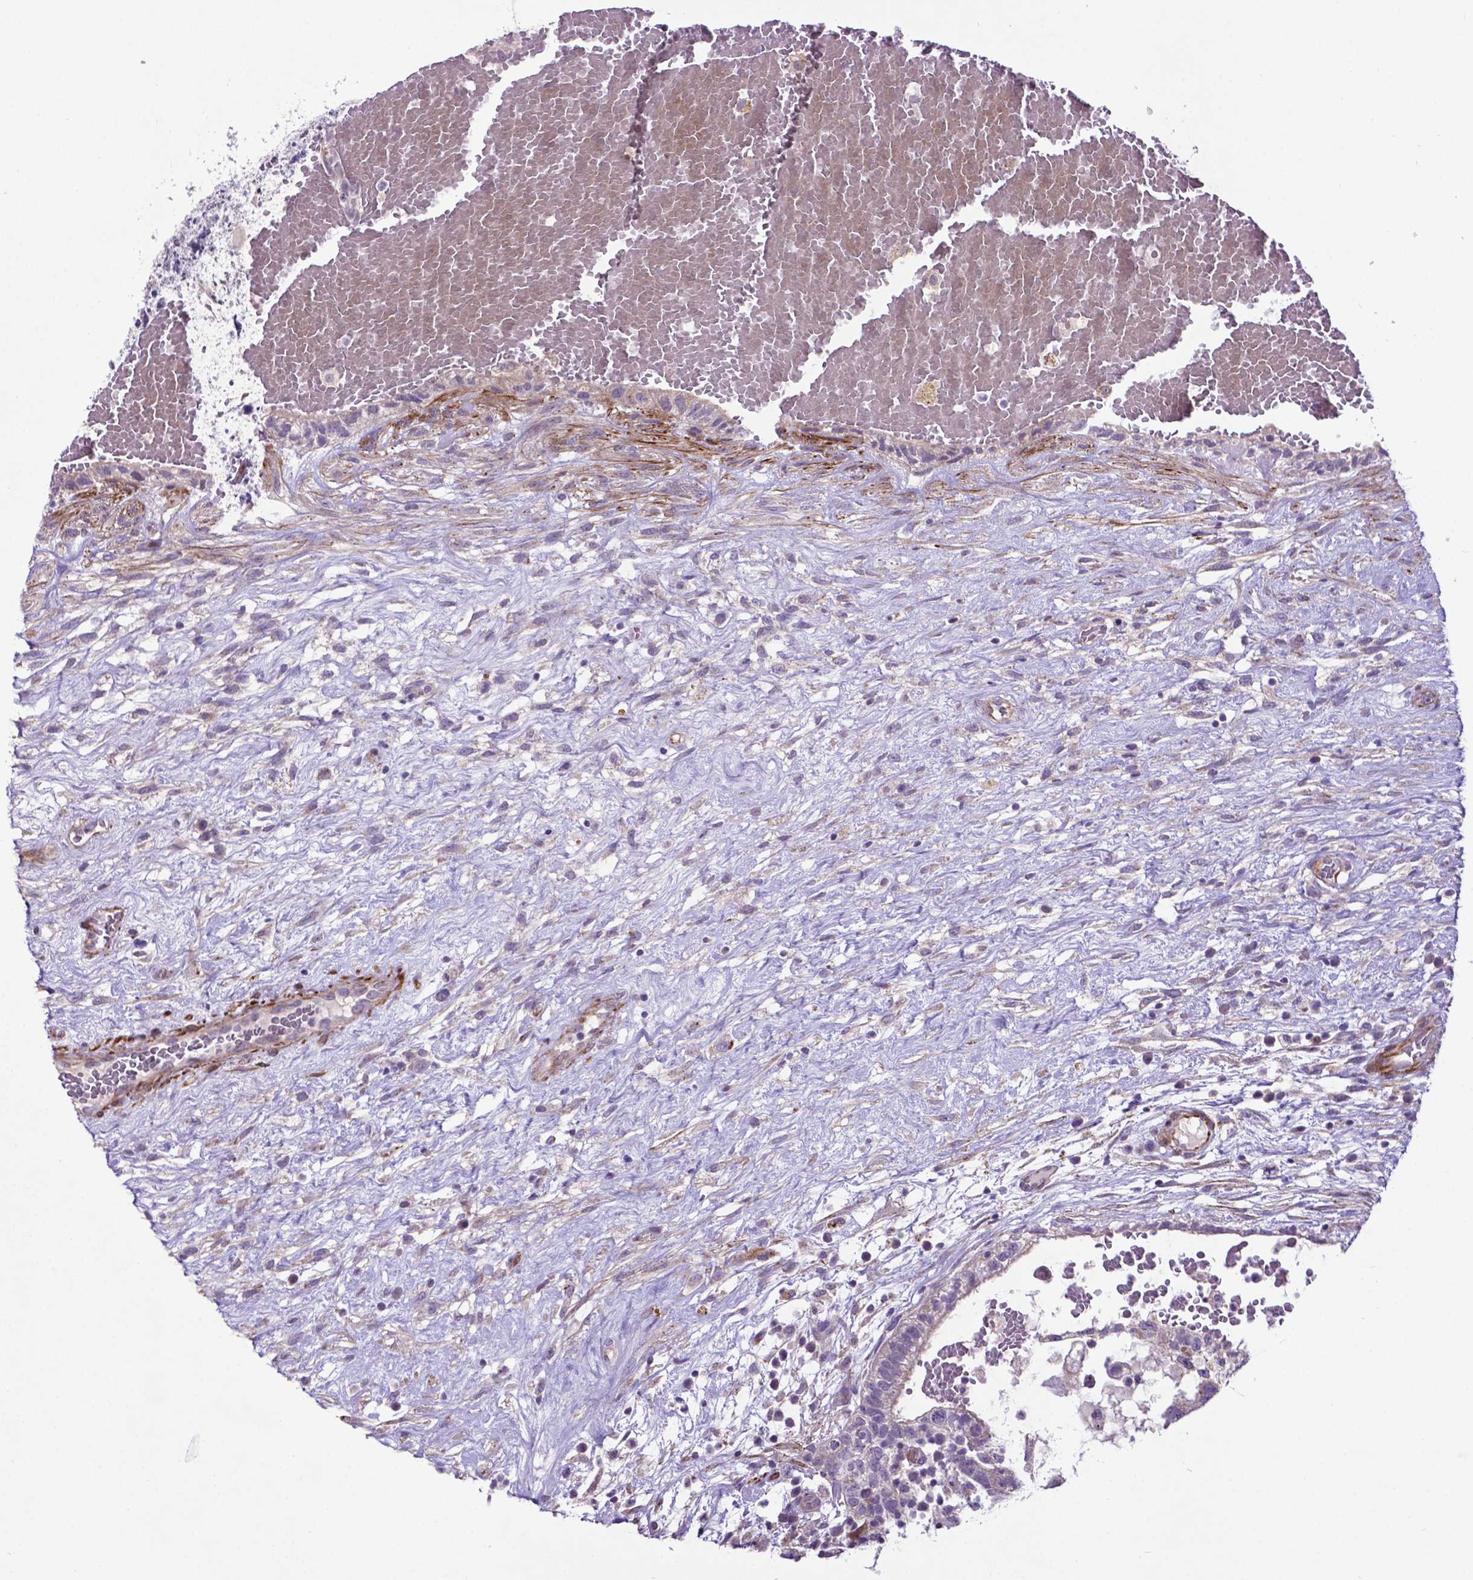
{"staining": {"intensity": "negative", "quantity": "none", "location": "none"}, "tissue": "testis cancer", "cell_type": "Tumor cells", "image_type": "cancer", "snomed": [{"axis": "morphology", "description": "Normal tissue, NOS"}, {"axis": "morphology", "description": "Carcinoma, Embryonal, NOS"}, {"axis": "topography", "description": "Testis"}], "caption": "A histopathology image of testis embryonal carcinoma stained for a protein displays no brown staining in tumor cells.", "gene": "PFKFB4", "patient": {"sex": "male", "age": 32}}